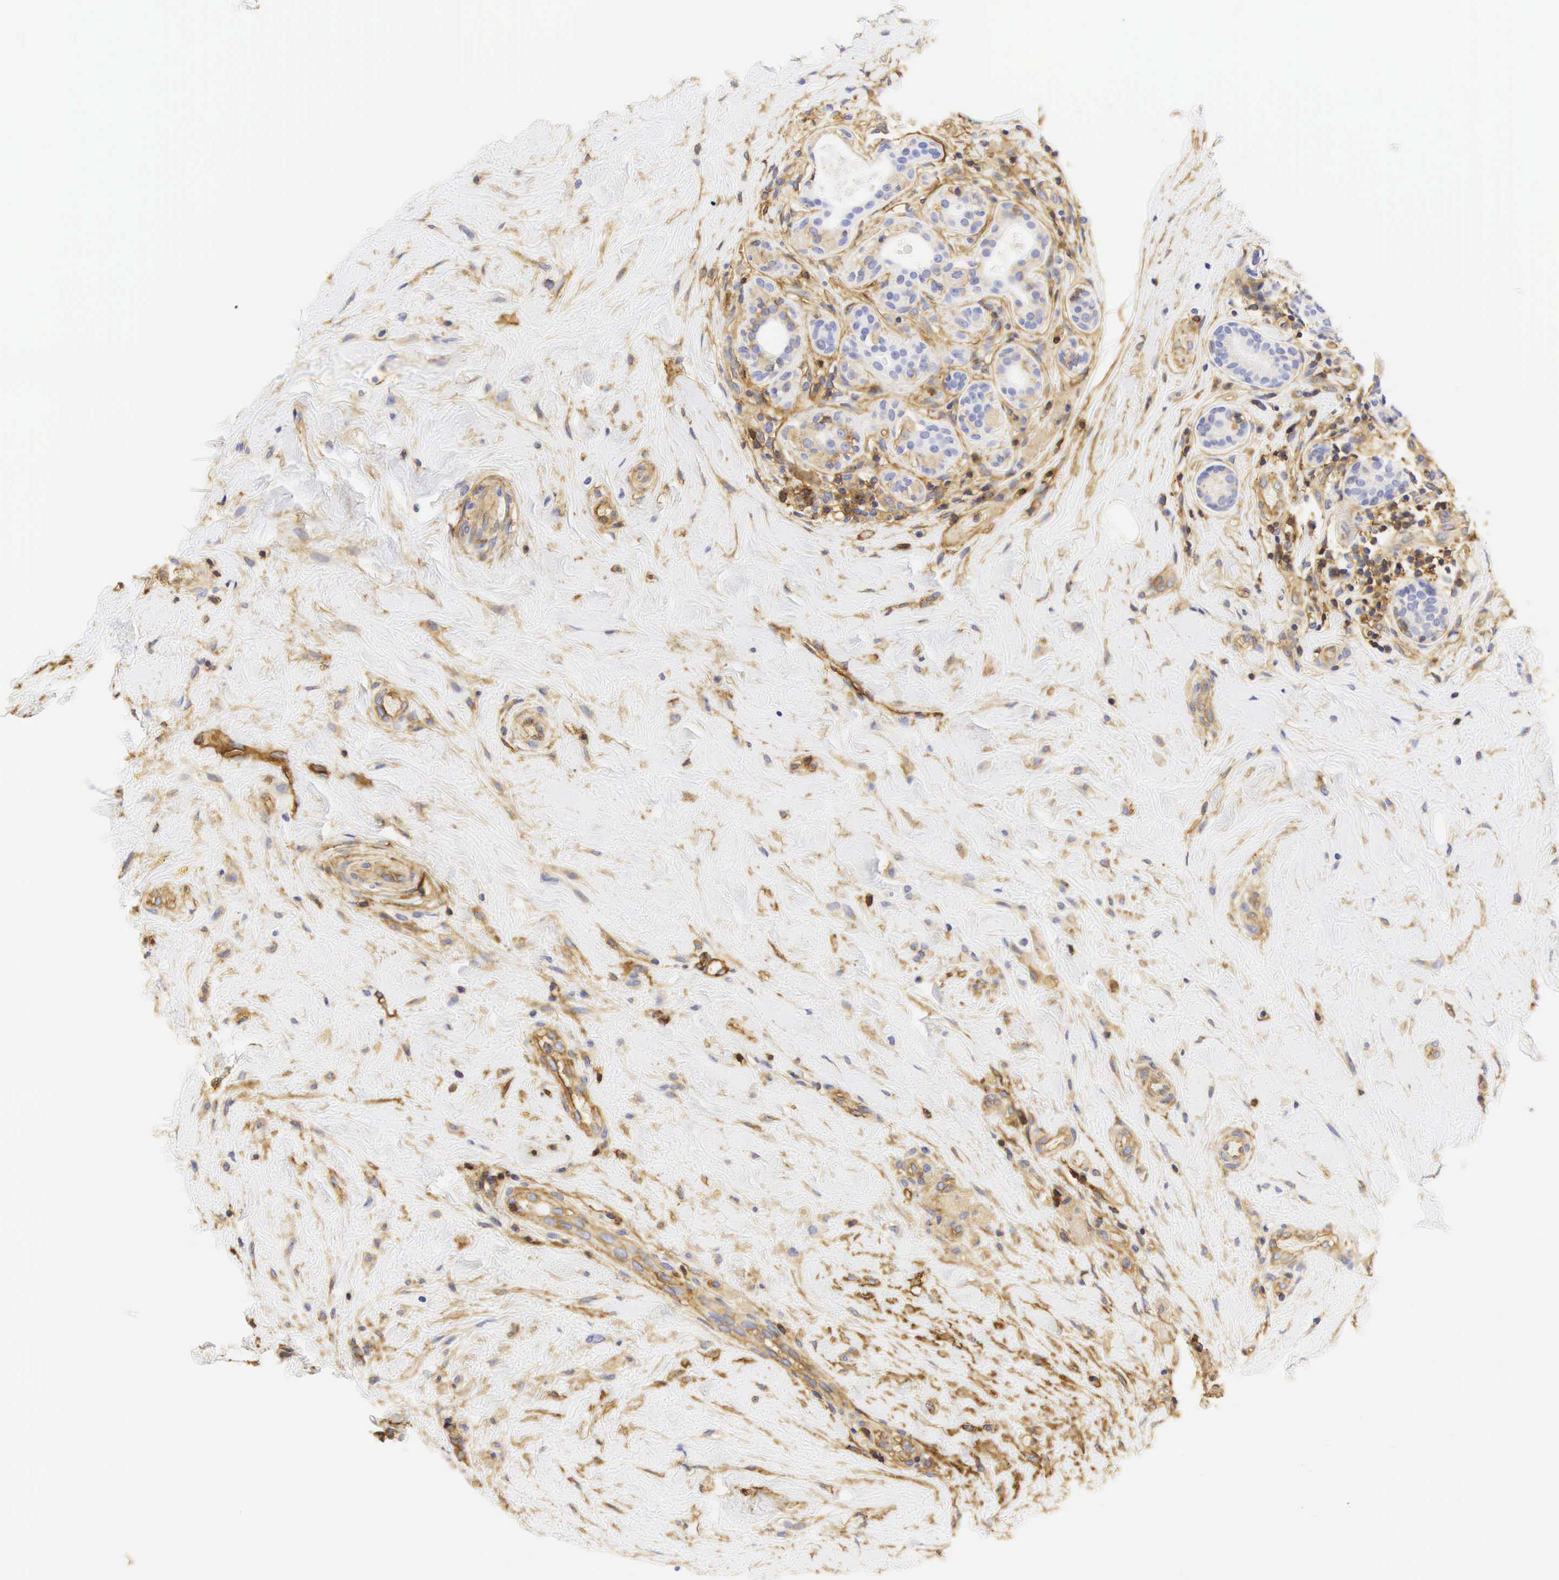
{"staining": {"intensity": "weak", "quantity": "<25%", "location": "cytoplasmic/membranous"}, "tissue": "breast cancer", "cell_type": "Tumor cells", "image_type": "cancer", "snomed": [{"axis": "morphology", "description": "Duct carcinoma"}, {"axis": "topography", "description": "Breast"}], "caption": "A photomicrograph of human infiltrating ductal carcinoma (breast) is negative for staining in tumor cells.", "gene": "CD99", "patient": {"sex": "female", "age": 72}}